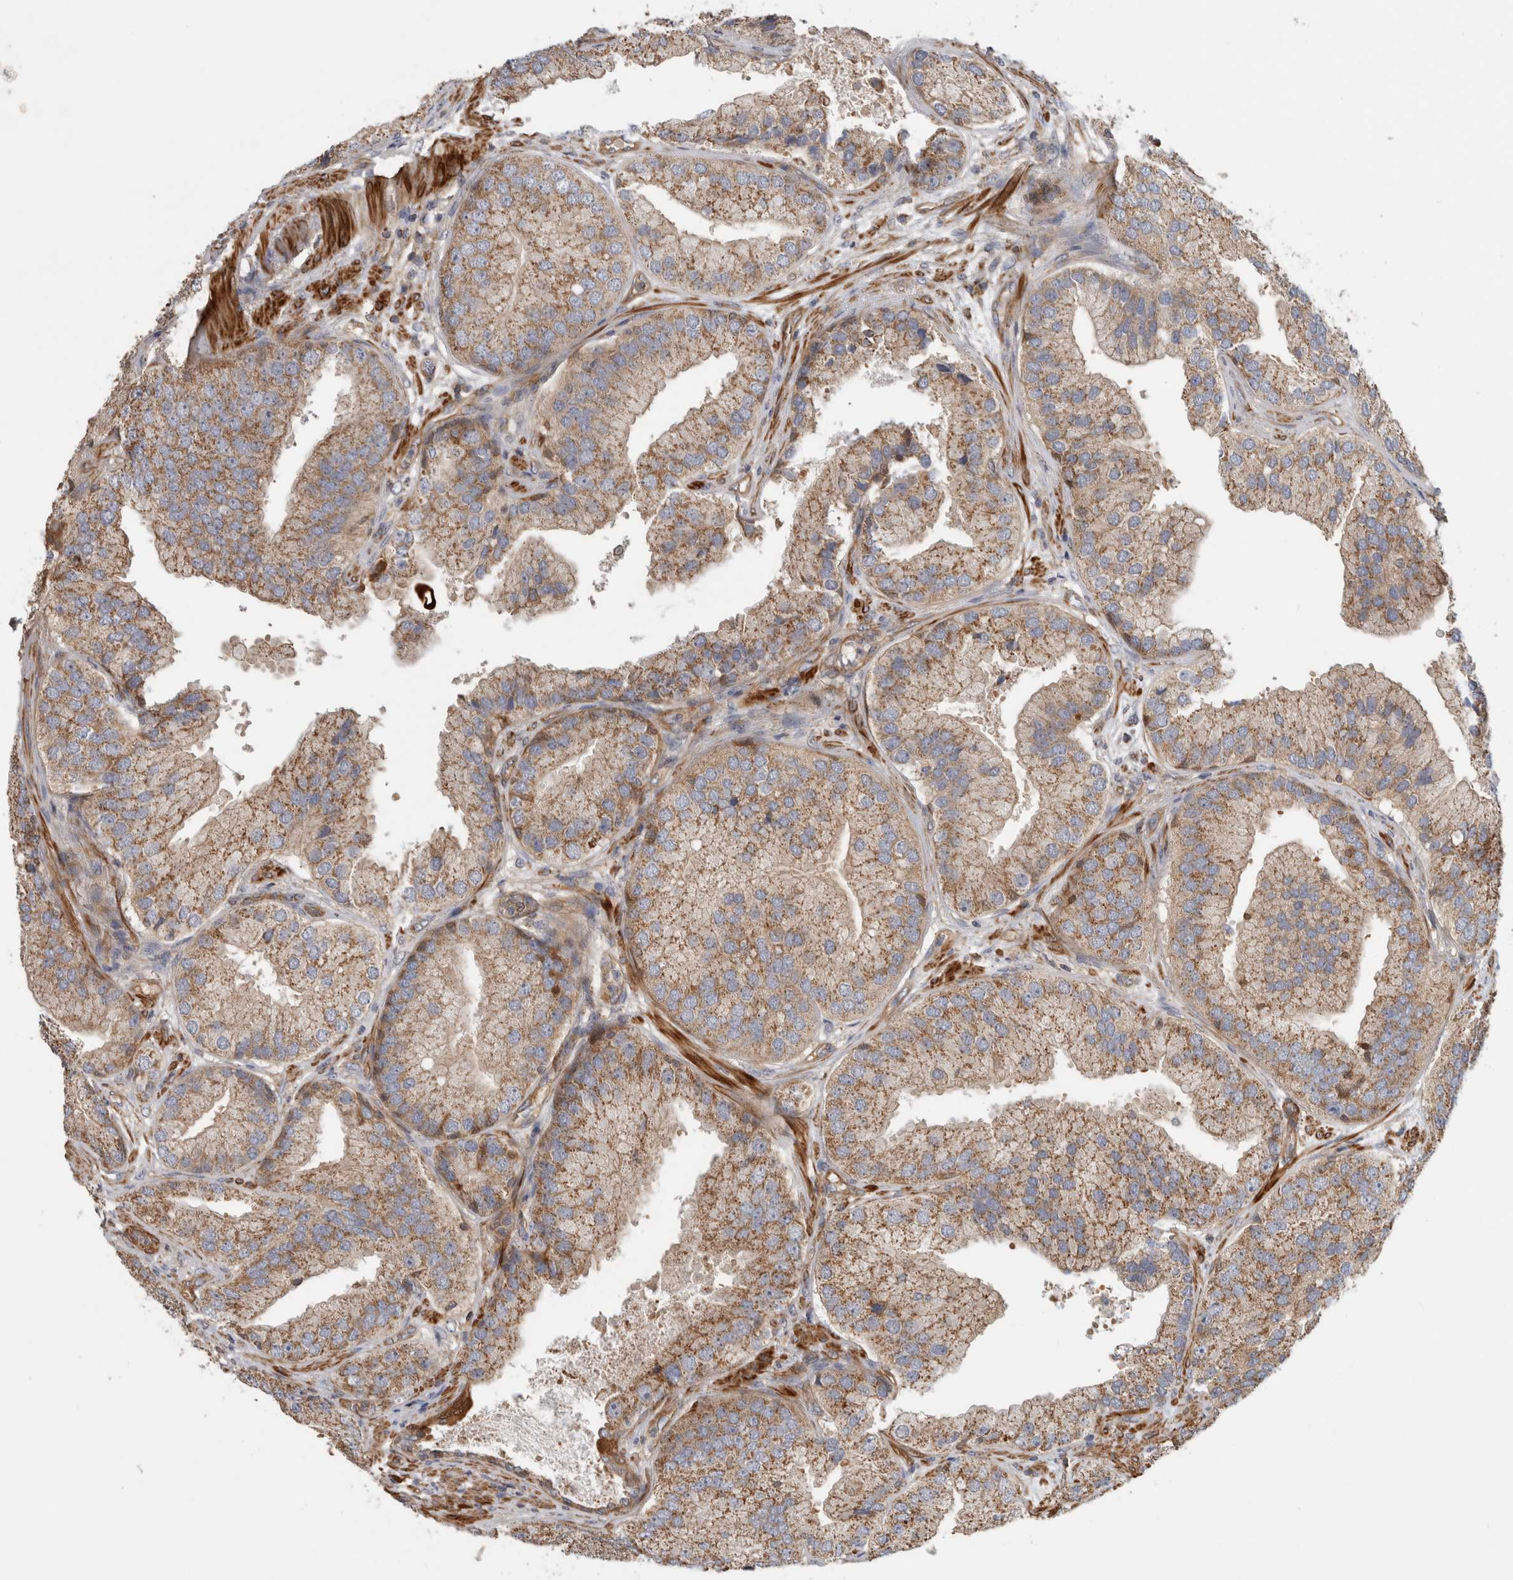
{"staining": {"intensity": "moderate", "quantity": ">75%", "location": "cytoplasmic/membranous"}, "tissue": "prostate cancer", "cell_type": "Tumor cells", "image_type": "cancer", "snomed": [{"axis": "morphology", "description": "Adenocarcinoma, High grade"}, {"axis": "topography", "description": "Prostate"}], "caption": "The micrograph reveals staining of prostate cancer (high-grade adenocarcinoma), revealing moderate cytoplasmic/membranous protein positivity (brown color) within tumor cells.", "gene": "SFXN2", "patient": {"sex": "male", "age": 70}}